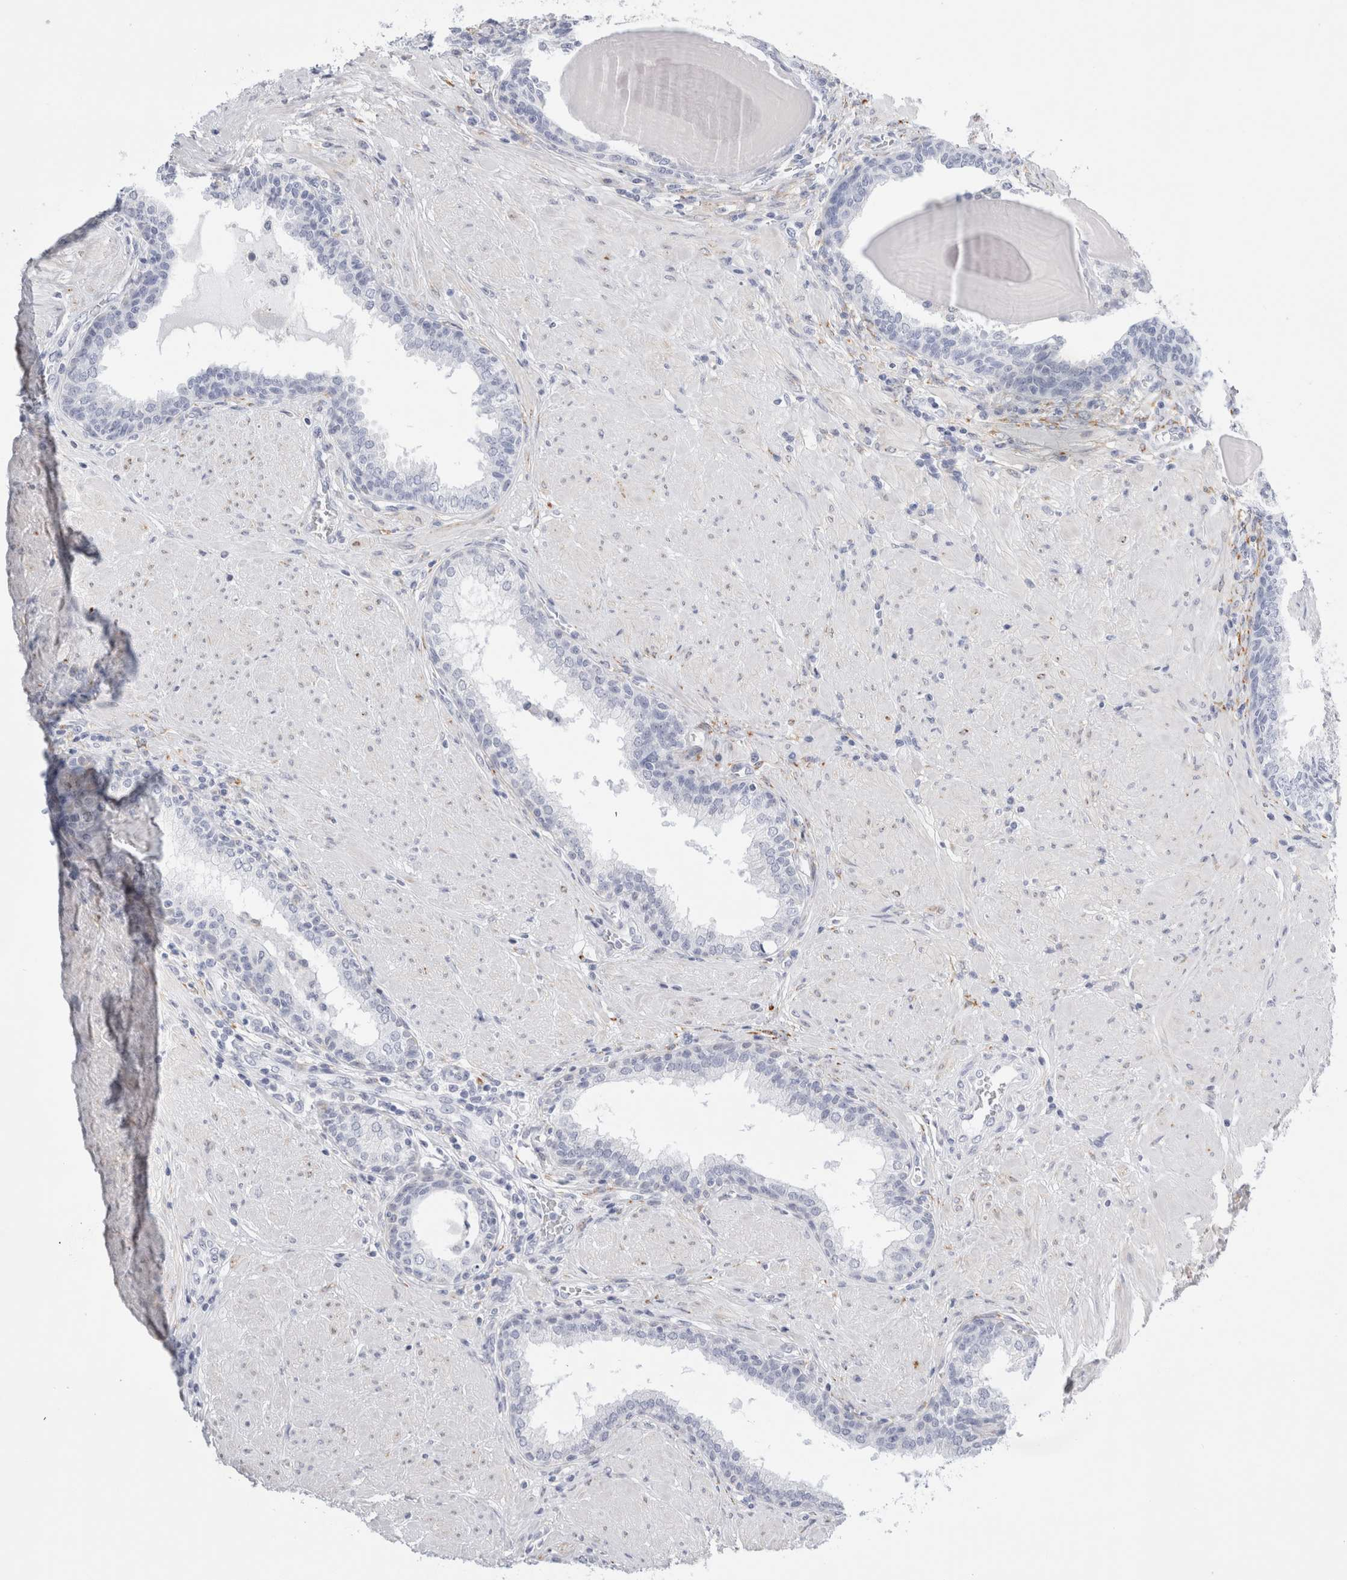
{"staining": {"intensity": "negative", "quantity": "none", "location": "none"}, "tissue": "prostate", "cell_type": "Glandular cells", "image_type": "normal", "snomed": [{"axis": "morphology", "description": "Normal tissue, NOS"}, {"axis": "topography", "description": "Prostate"}], "caption": "High power microscopy image of an immunohistochemistry (IHC) micrograph of unremarkable prostate, revealing no significant staining in glandular cells.", "gene": "MUC15", "patient": {"sex": "male", "age": 51}}